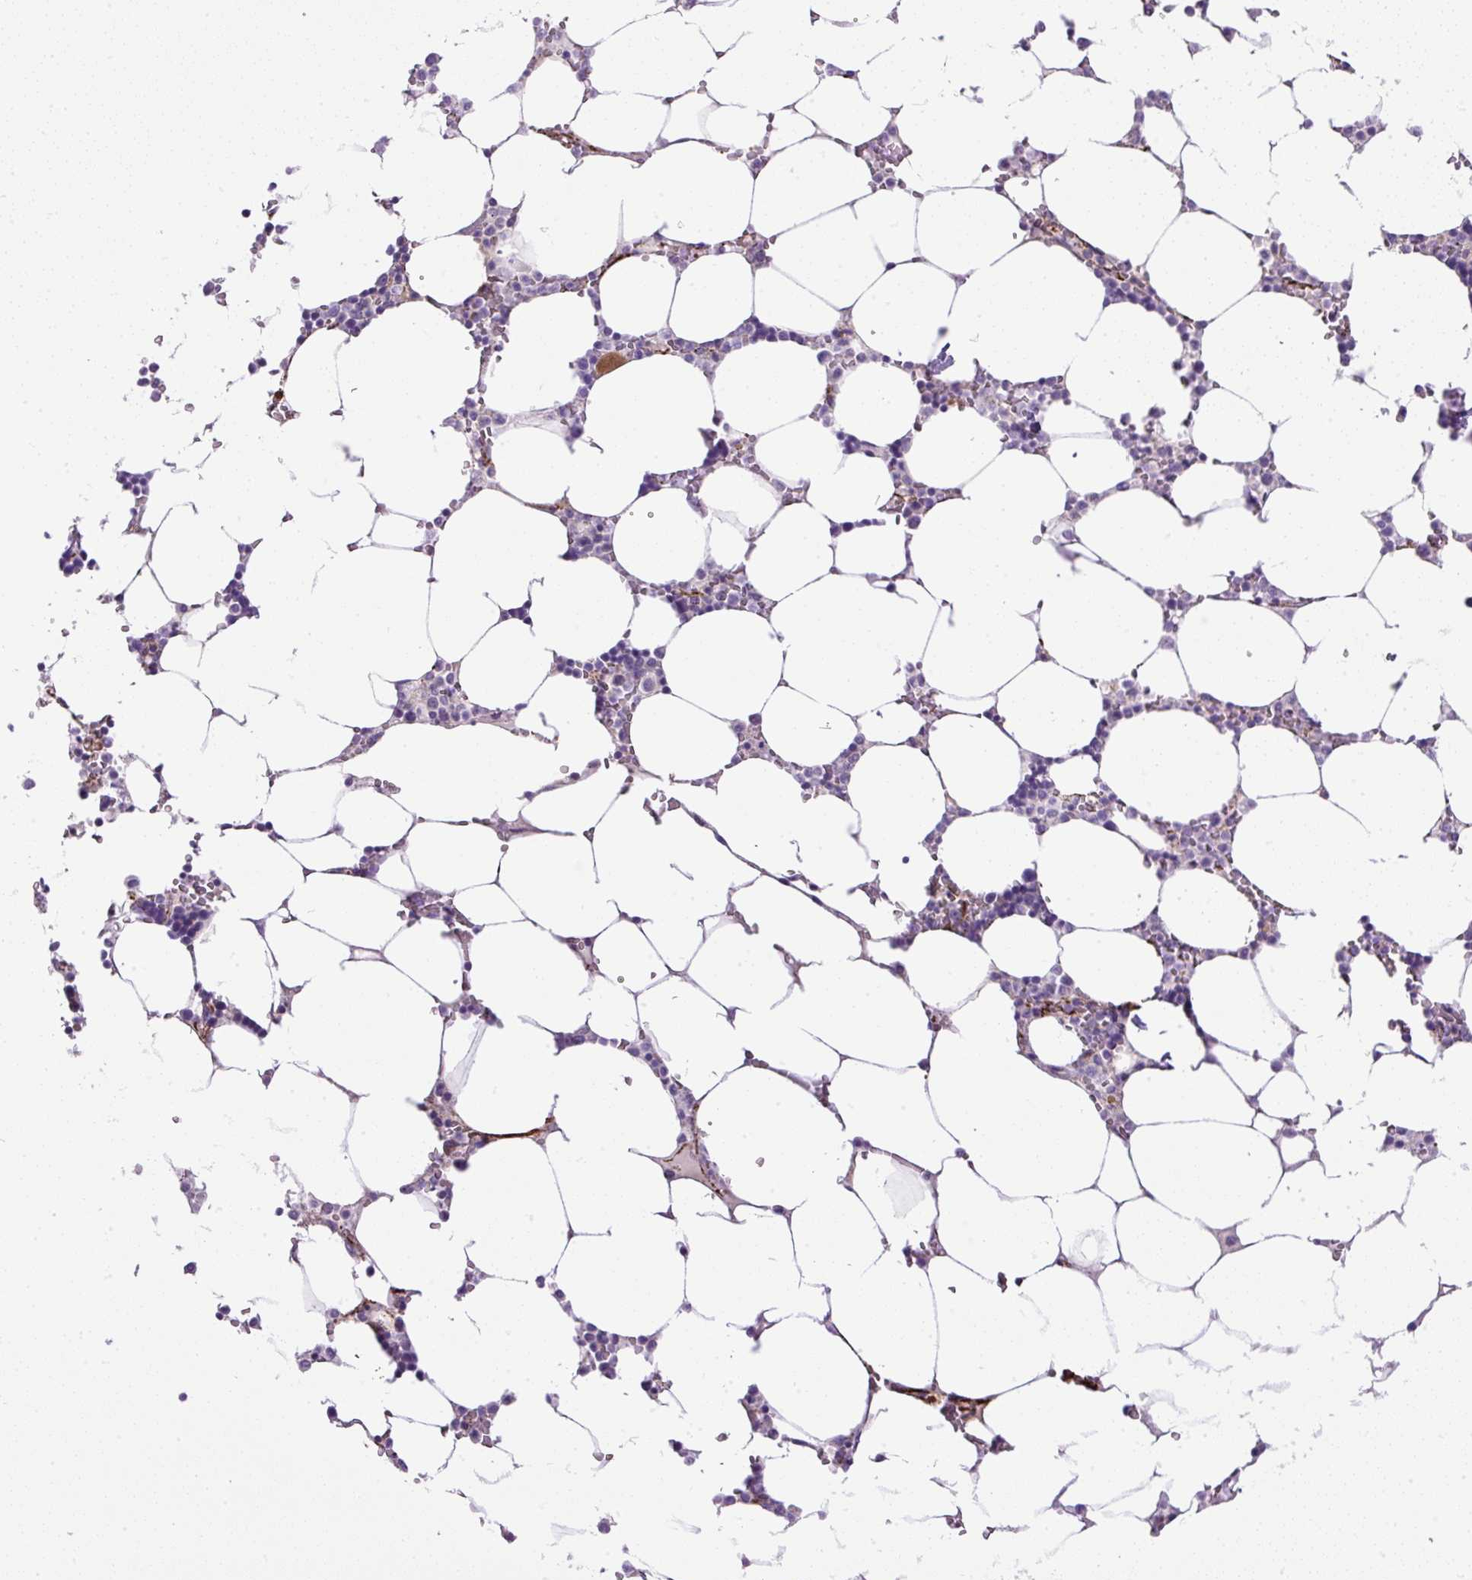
{"staining": {"intensity": "strong", "quantity": "<25%", "location": "cytoplasmic/membranous"}, "tissue": "bone marrow", "cell_type": "Hematopoietic cells", "image_type": "normal", "snomed": [{"axis": "morphology", "description": "Normal tissue, NOS"}, {"axis": "topography", "description": "Bone marrow"}], "caption": "High-power microscopy captured an IHC histopathology image of normal bone marrow, revealing strong cytoplasmic/membranous expression in about <25% of hematopoietic cells. The staining was performed using DAB, with brown indicating positive protein expression. Nuclei are stained blue with hematoxylin.", "gene": "LEFTY1", "patient": {"sex": "male", "age": 64}}